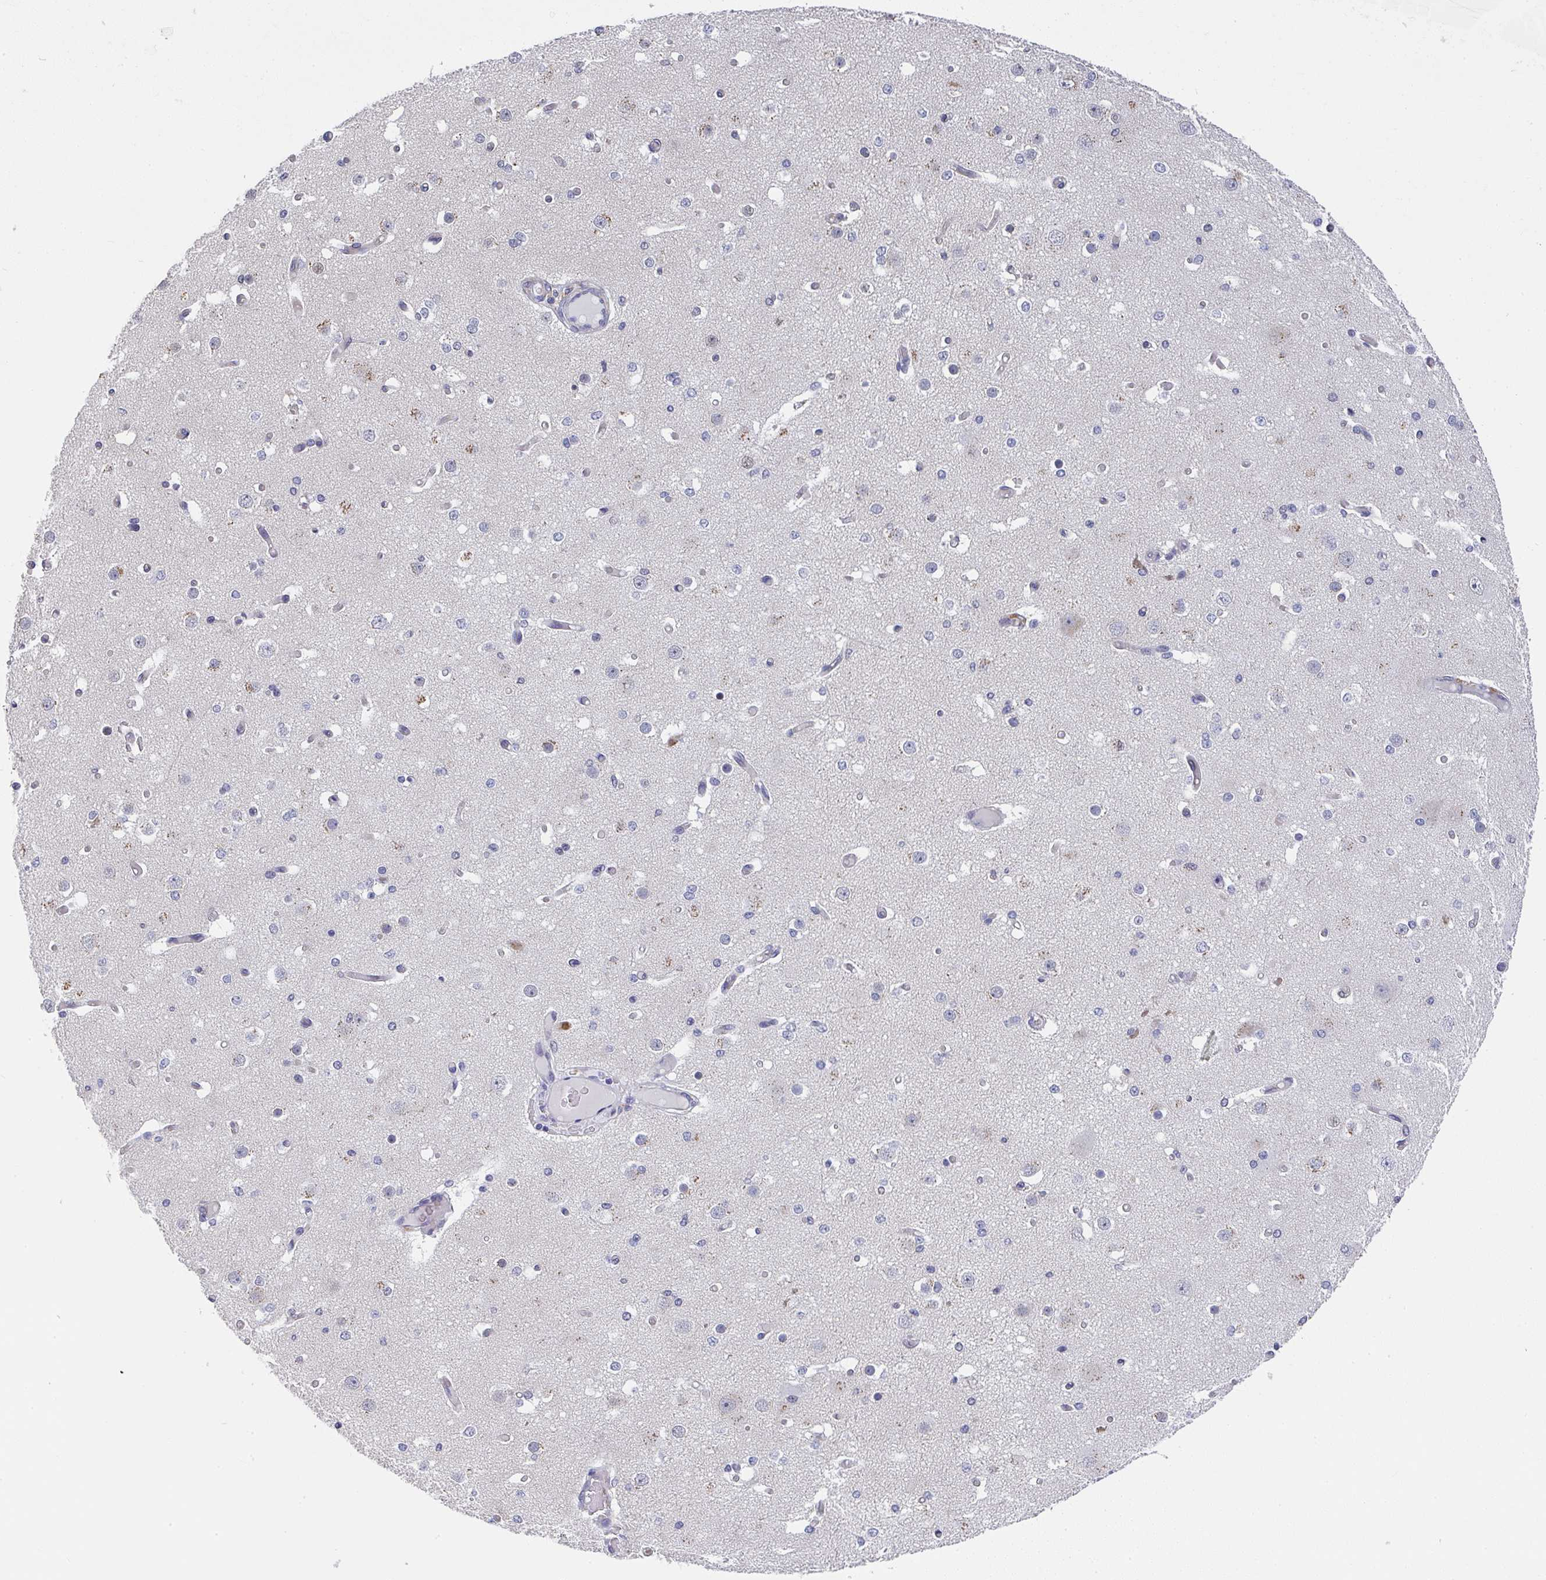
{"staining": {"intensity": "negative", "quantity": "none", "location": "none"}, "tissue": "cerebral cortex", "cell_type": "Endothelial cells", "image_type": "normal", "snomed": [{"axis": "morphology", "description": "Normal tissue, NOS"}, {"axis": "morphology", "description": "Inflammation, NOS"}, {"axis": "topography", "description": "Cerebral cortex"}], "caption": "IHC photomicrograph of normal cerebral cortex stained for a protein (brown), which exhibits no positivity in endothelial cells.", "gene": "NCF1", "patient": {"sex": "male", "age": 6}}